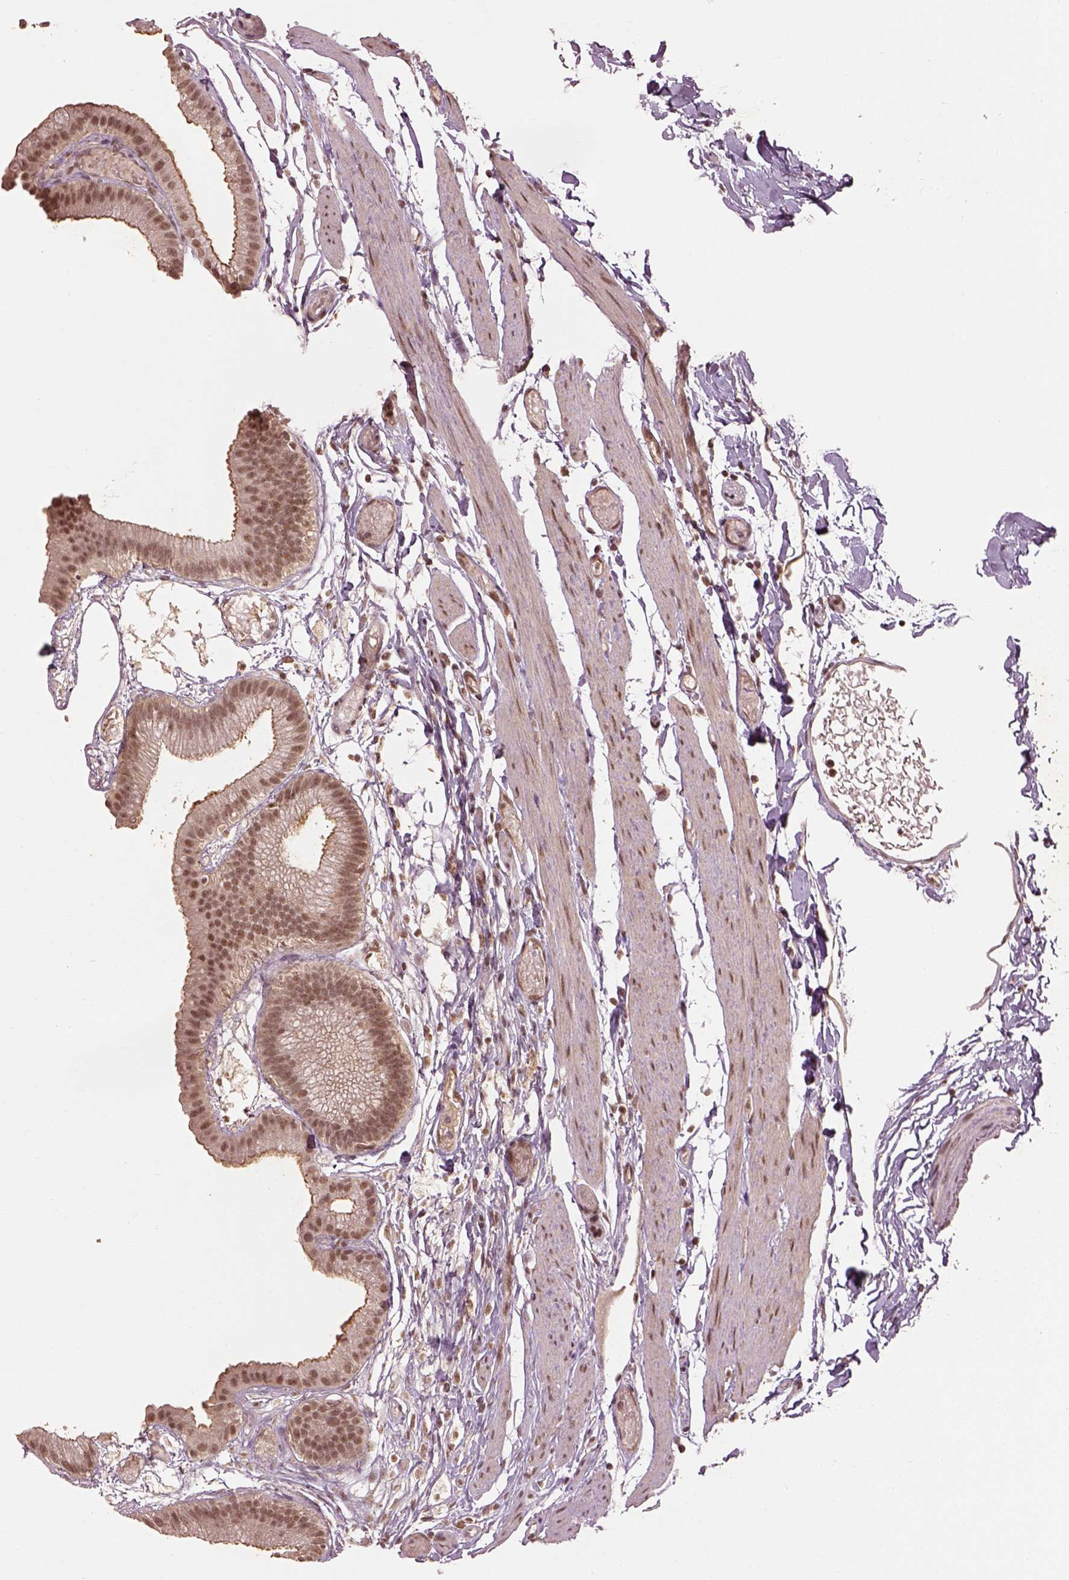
{"staining": {"intensity": "moderate", "quantity": ">75%", "location": "cytoplasmic/membranous,nuclear"}, "tissue": "gallbladder", "cell_type": "Glandular cells", "image_type": "normal", "snomed": [{"axis": "morphology", "description": "Normal tissue, NOS"}, {"axis": "topography", "description": "Gallbladder"}], "caption": "Glandular cells reveal medium levels of moderate cytoplasmic/membranous,nuclear expression in about >75% of cells in unremarkable human gallbladder. (Brightfield microscopy of DAB IHC at high magnification).", "gene": "BRD9", "patient": {"sex": "female", "age": 45}}